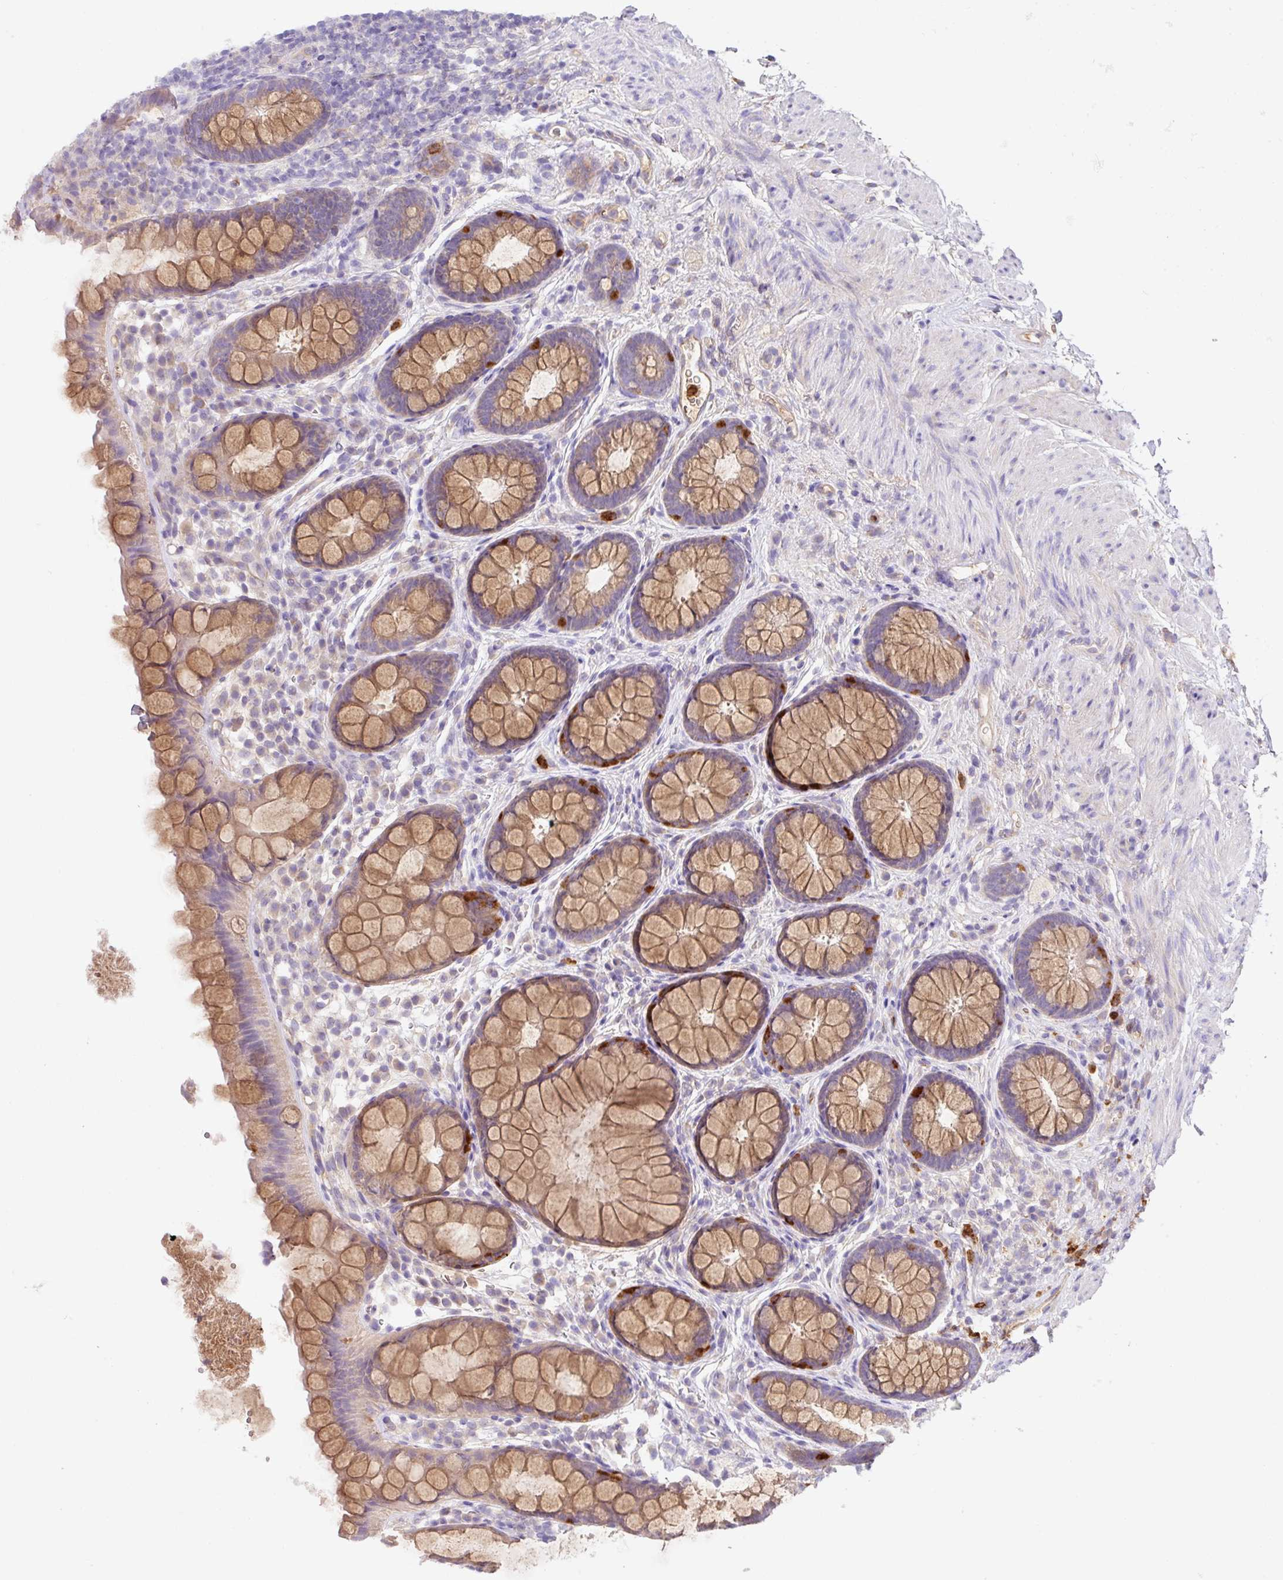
{"staining": {"intensity": "moderate", "quantity": "25%-75%", "location": "cytoplasmic/membranous"}, "tissue": "rectum", "cell_type": "Glandular cells", "image_type": "normal", "snomed": [{"axis": "morphology", "description": "Normal tissue, NOS"}, {"axis": "topography", "description": "Rectum"}, {"axis": "topography", "description": "Peripheral nerve tissue"}], "caption": "Glandular cells reveal medium levels of moderate cytoplasmic/membranous staining in approximately 25%-75% of cells in normal human rectum. (IHC, brightfield microscopy, high magnification).", "gene": "CRISP3", "patient": {"sex": "female", "age": 69}}